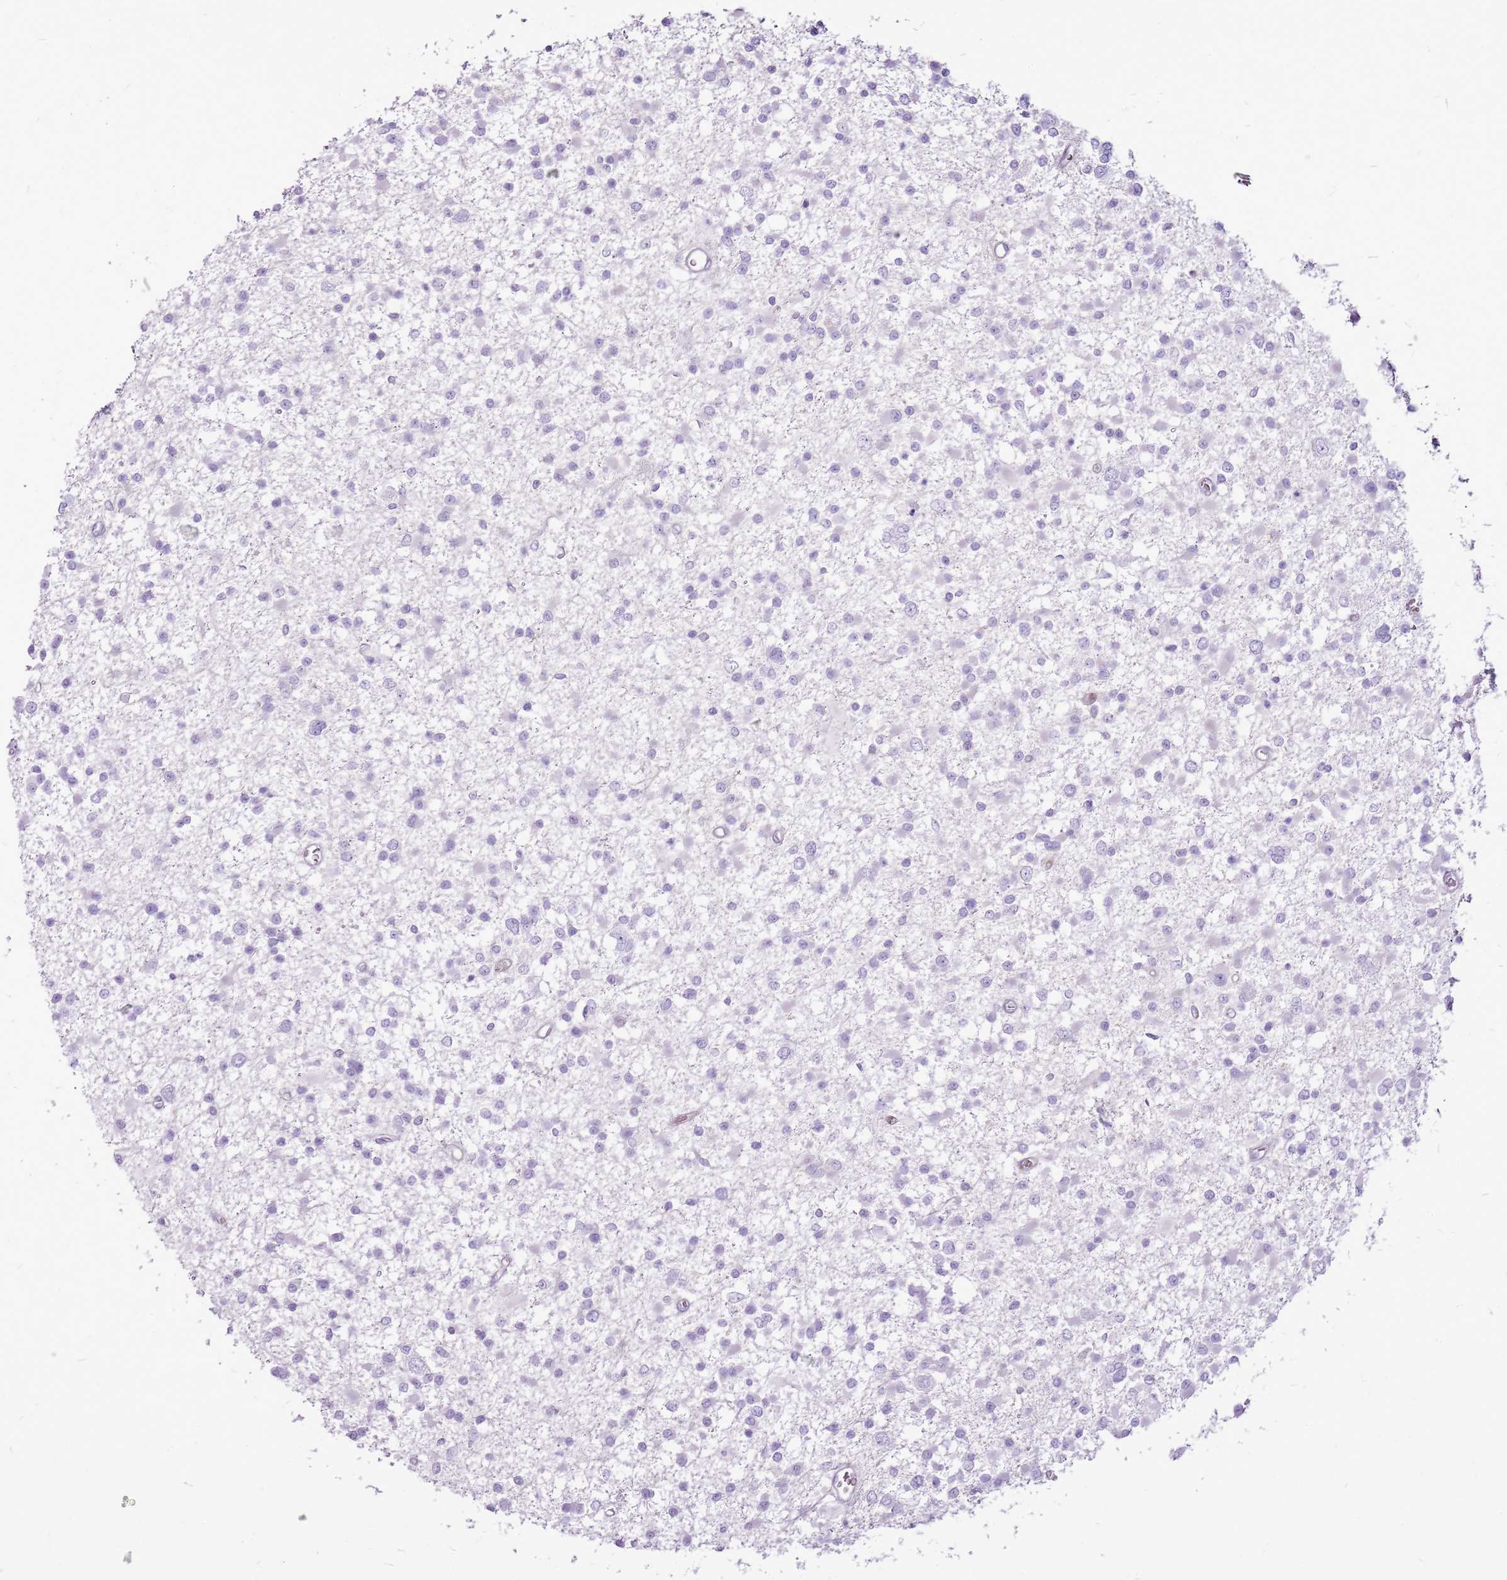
{"staining": {"intensity": "negative", "quantity": "none", "location": "none"}, "tissue": "glioma", "cell_type": "Tumor cells", "image_type": "cancer", "snomed": [{"axis": "morphology", "description": "Glioma, malignant, Low grade"}, {"axis": "topography", "description": "Brain"}], "caption": "DAB (3,3'-diaminobenzidine) immunohistochemical staining of glioma shows no significant staining in tumor cells.", "gene": "CHAC2", "patient": {"sex": "female", "age": 22}}